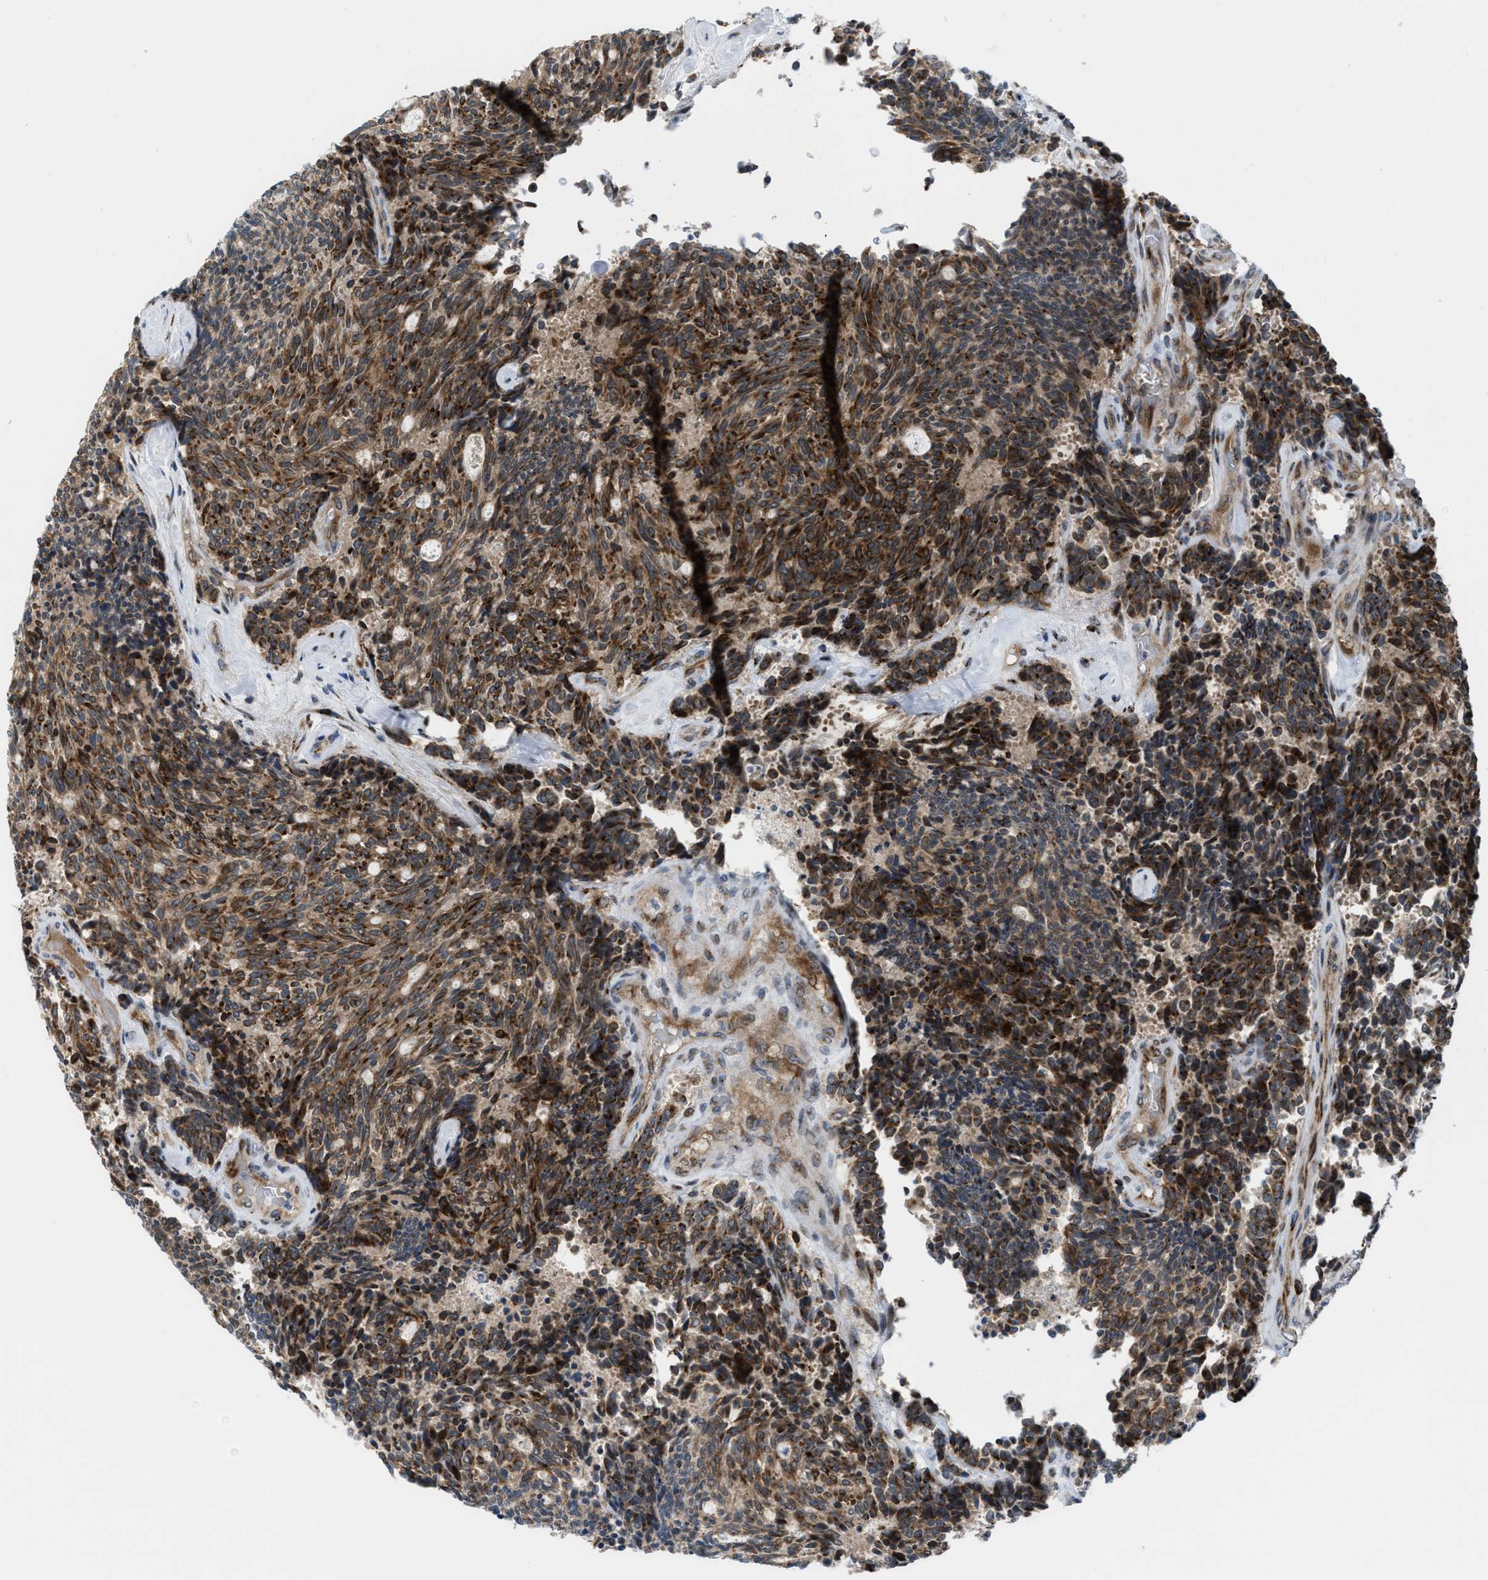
{"staining": {"intensity": "moderate", "quantity": ">75%", "location": "cytoplasmic/membranous"}, "tissue": "carcinoid", "cell_type": "Tumor cells", "image_type": "cancer", "snomed": [{"axis": "morphology", "description": "Carcinoid, malignant, NOS"}, {"axis": "topography", "description": "Pancreas"}], "caption": "DAB (3,3'-diaminobenzidine) immunohistochemical staining of human carcinoid demonstrates moderate cytoplasmic/membranous protein expression in approximately >75% of tumor cells. Ihc stains the protein in brown and the nuclei are stained blue.", "gene": "SLC38A10", "patient": {"sex": "female", "age": 54}}